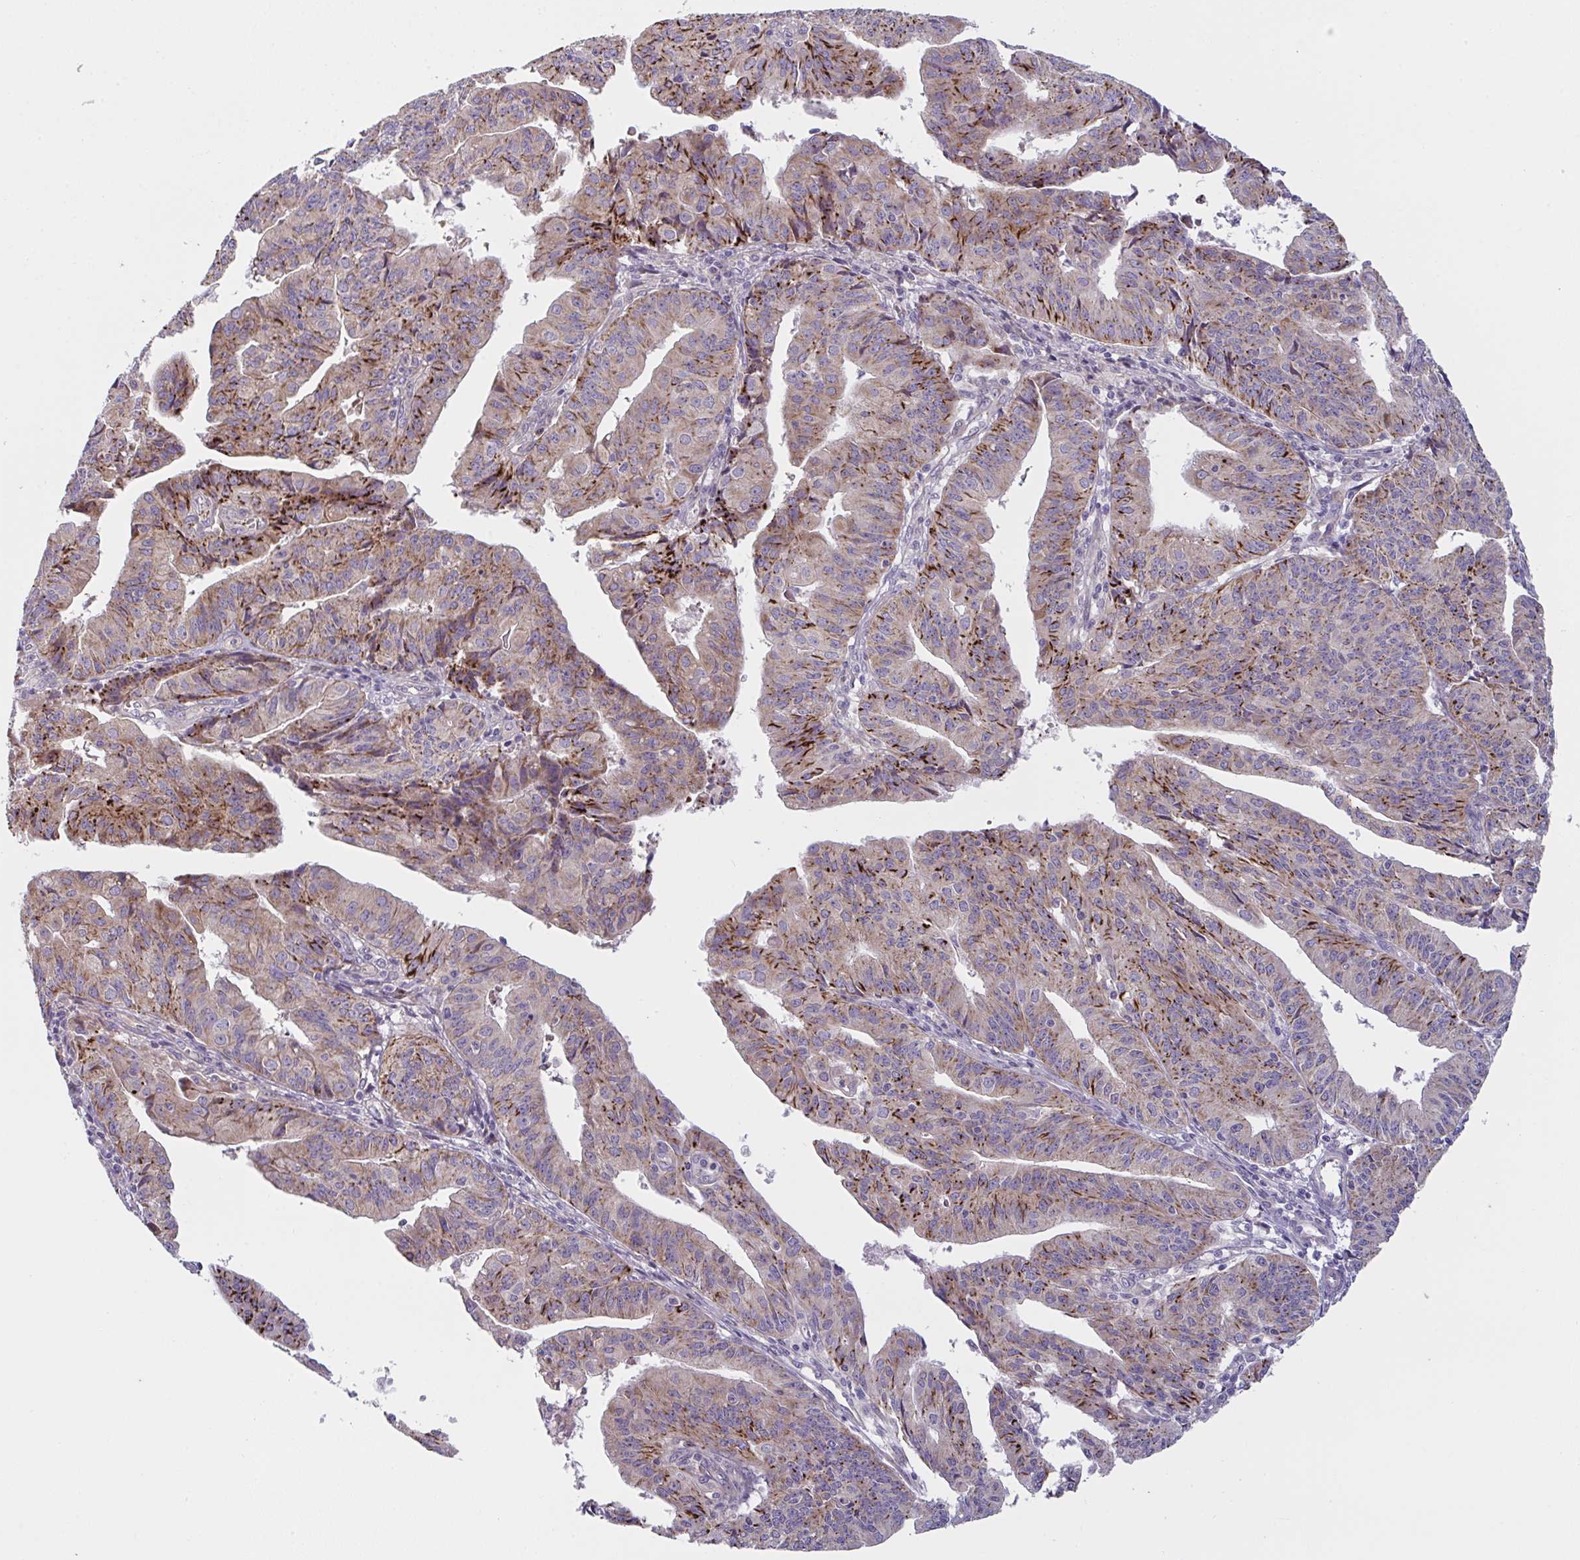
{"staining": {"intensity": "moderate", "quantity": ">75%", "location": "cytoplasmic/membranous"}, "tissue": "endometrial cancer", "cell_type": "Tumor cells", "image_type": "cancer", "snomed": [{"axis": "morphology", "description": "Adenocarcinoma, NOS"}, {"axis": "topography", "description": "Endometrium"}], "caption": "High-power microscopy captured an immunohistochemistry micrograph of adenocarcinoma (endometrial), revealing moderate cytoplasmic/membranous positivity in approximately >75% of tumor cells.", "gene": "MRPS2", "patient": {"sex": "female", "age": 56}}